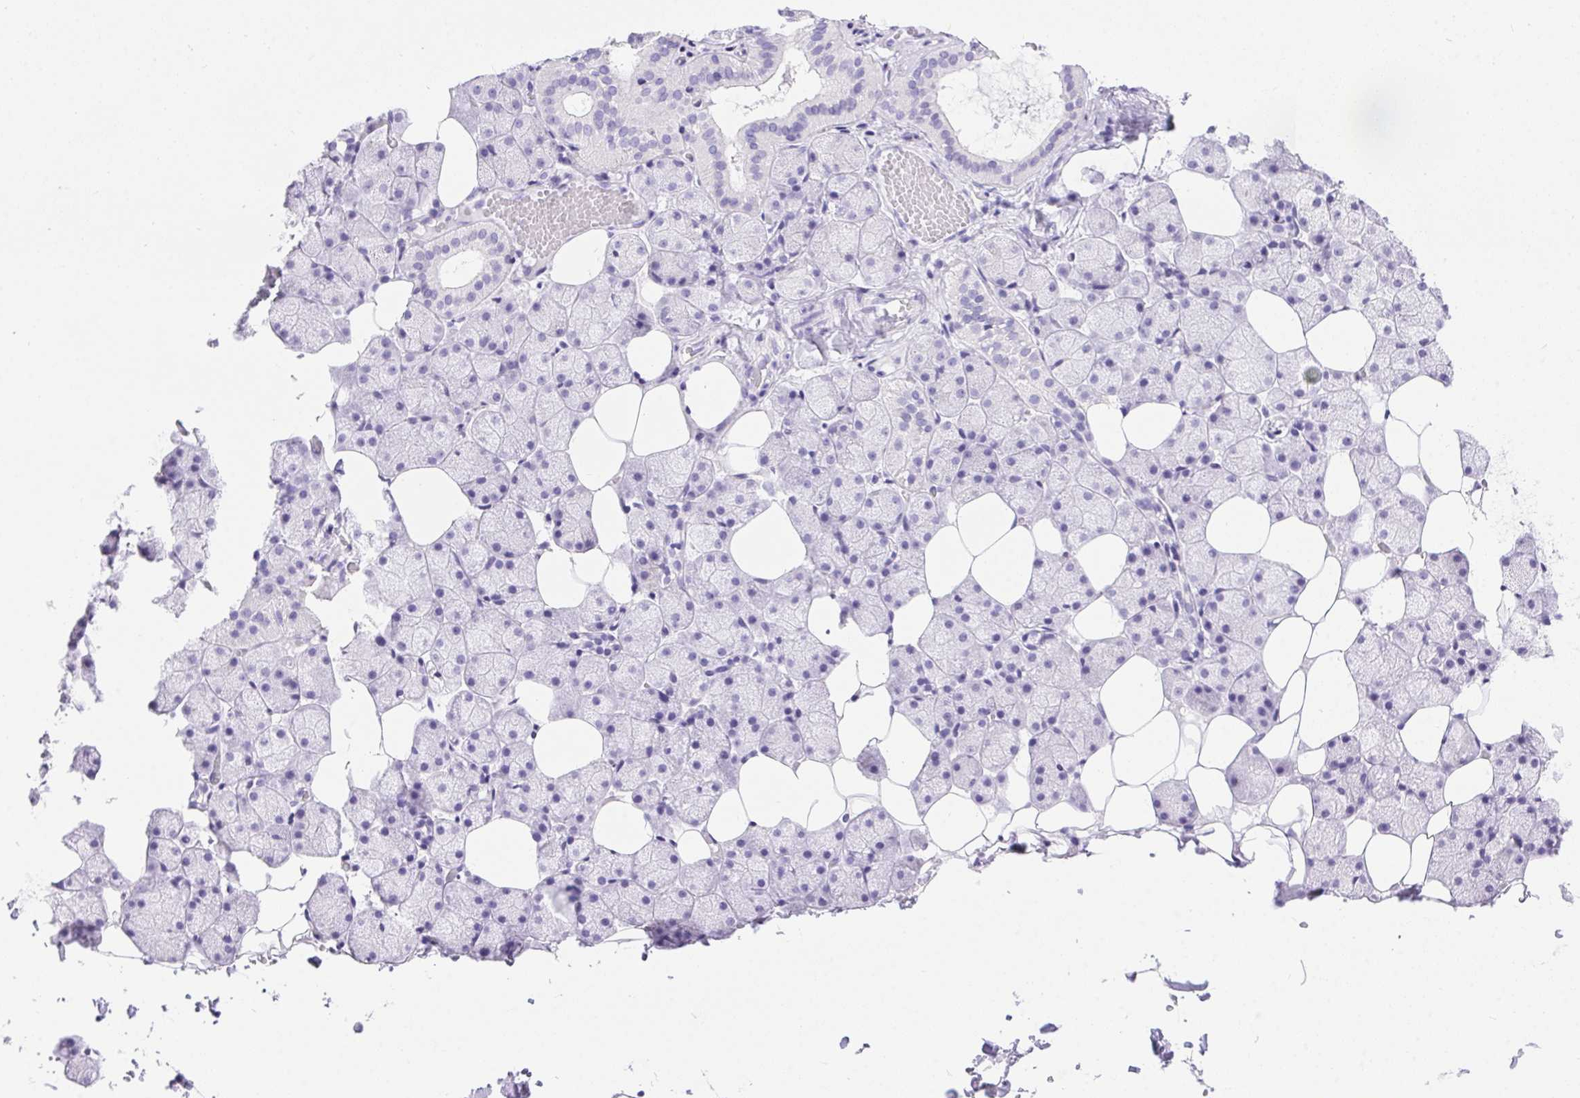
{"staining": {"intensity": "negative", "quantity": "none", "location": "none"}, "tissue": "salivary gland", "cell_type": "Glandular cells", "image_type": "normal", "snomed": [{"axis": "morphology", "description": "Normal tissue, NOS"}, {"axis": "topography", "description": "Salivary gland"}], "caption": "Protein analysis of unremarkable salivary gland displays no significant expression in glandular cells.", "gene": "ERP27", "patient": {"sex": "male", "age": 38}}